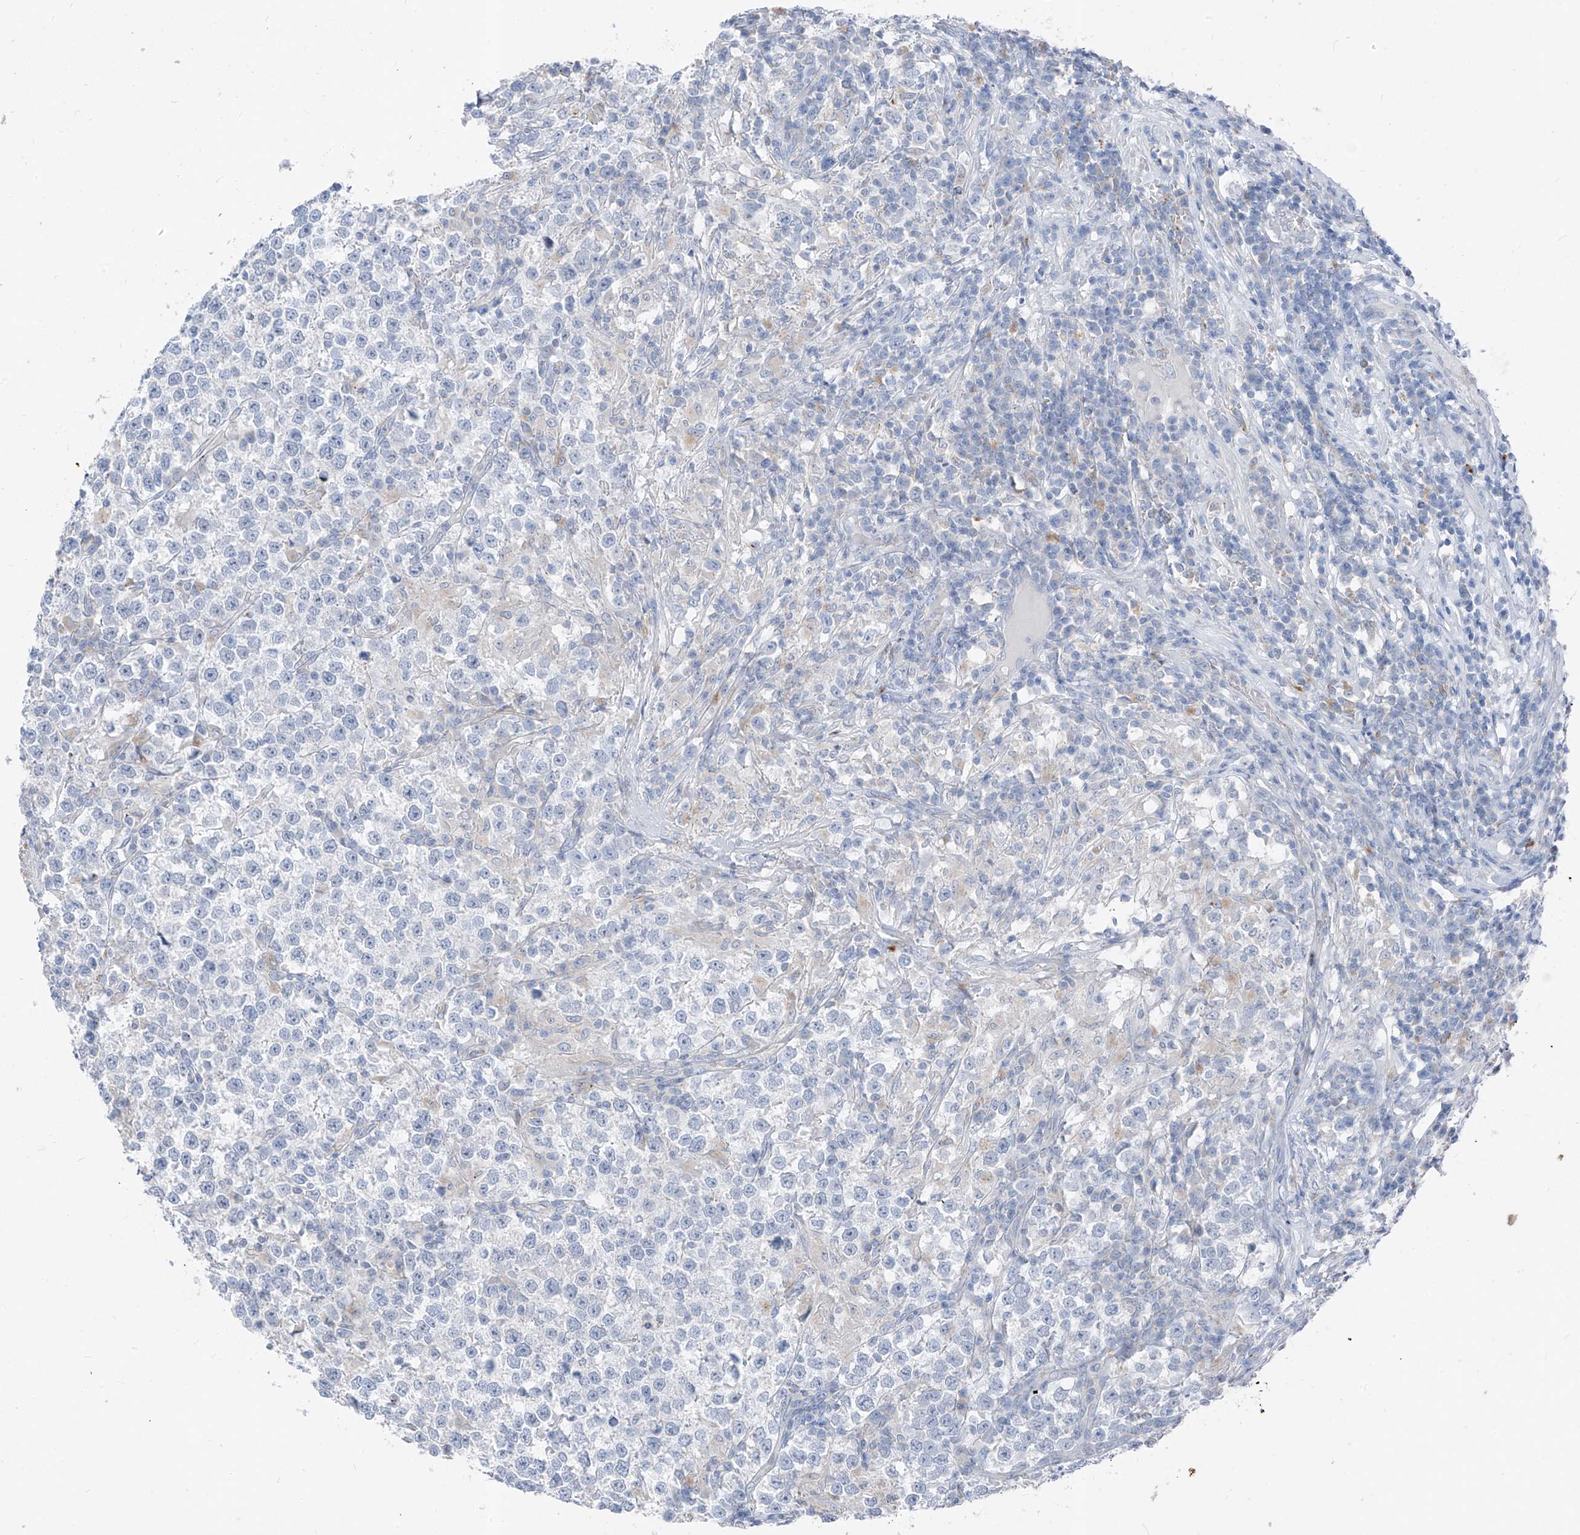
{"staining": {"intensity": "negative", "quantity": "none", "location": "none"}, "tissue": "testis cancer", "cell_type": "Tumor cells", "image_type": "cancer", "snomed": [{"axis": "morphology", "description": "Normal tissue, NOS"}, {"axis": "morphology", "description": "Seminoma, NOS"}, {"axis": "topography", "description": "Testis"}], "caption": "A high-resolution photomicrograph shows immunohistochemistry (IHC) staining of testis cancer, which reveals no significant expression in tumor cells.", "gene": "GPR137C", "patient": {"sex": "male", "age": 43}}